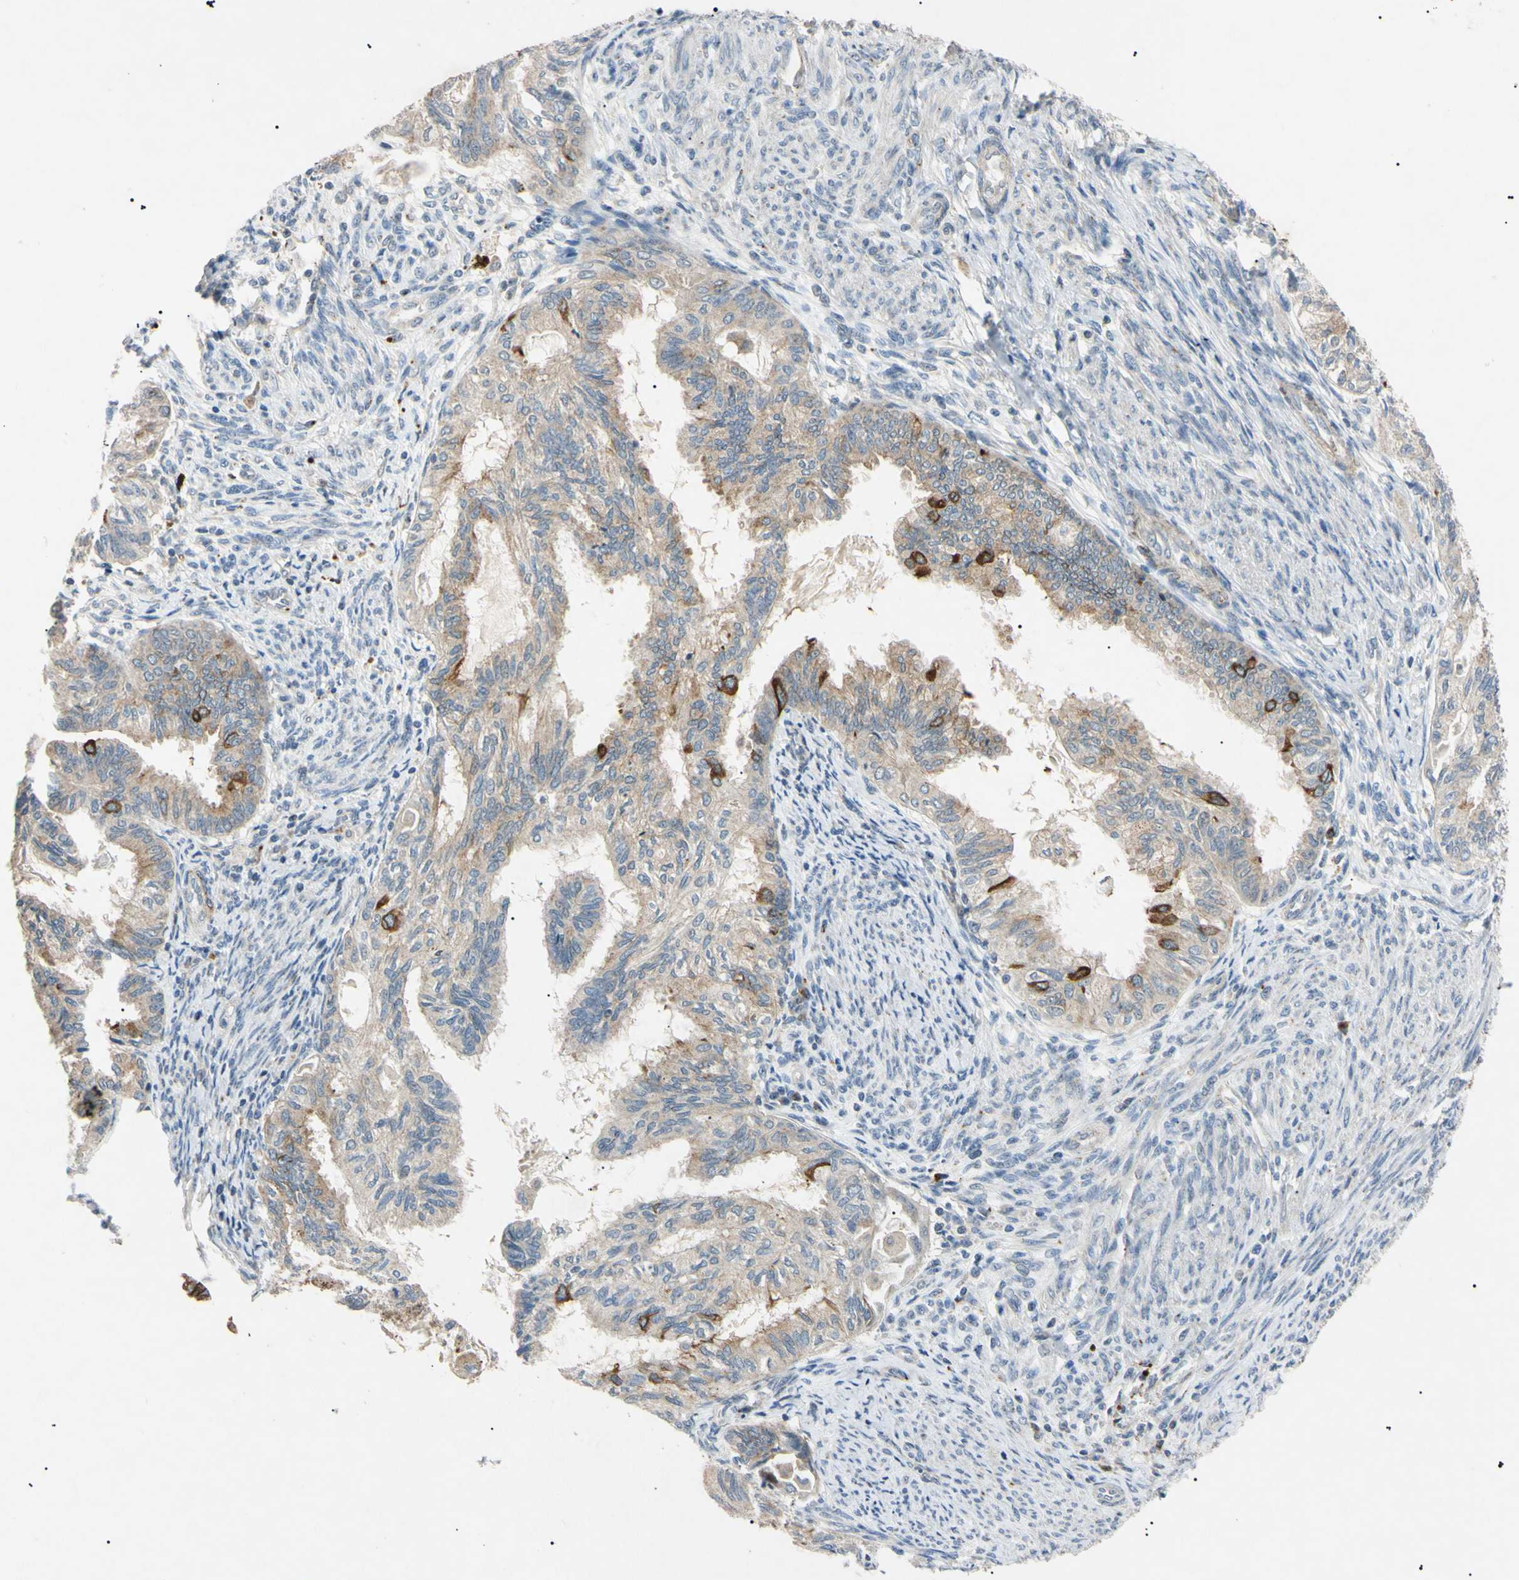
{"staining": {"intensity": "strong", "quantity": "<25%", "location": "cytoplasmic/membranous"}, "tissue": "cervical cancer", "cell_type": "Tumor cells", "image_type": "cancer", "snomed": [{"axis": "morphology", "description": "Normal tissue, NOS"}, {"axis": "morphology", "description": "Adenocarcinoma, NOS"}, {"axis": "topography", "description": "Cervix"}, {"axis": "topography", "description": "Endometrium"}], "caption": "Protein staining of cervical cancer (adenocarcinoma) tissue reveals strong cytoplasmic/membranous positivity in about <25% of tumor cells. Using DAB (3,3'-diaminobenzidine) (brown) and hematoxylin (blue) stains, captured at high magnification using brightfield microscopy.", "gene": "TUBB4A", "patient": {"sex": "female", "age": 86}}